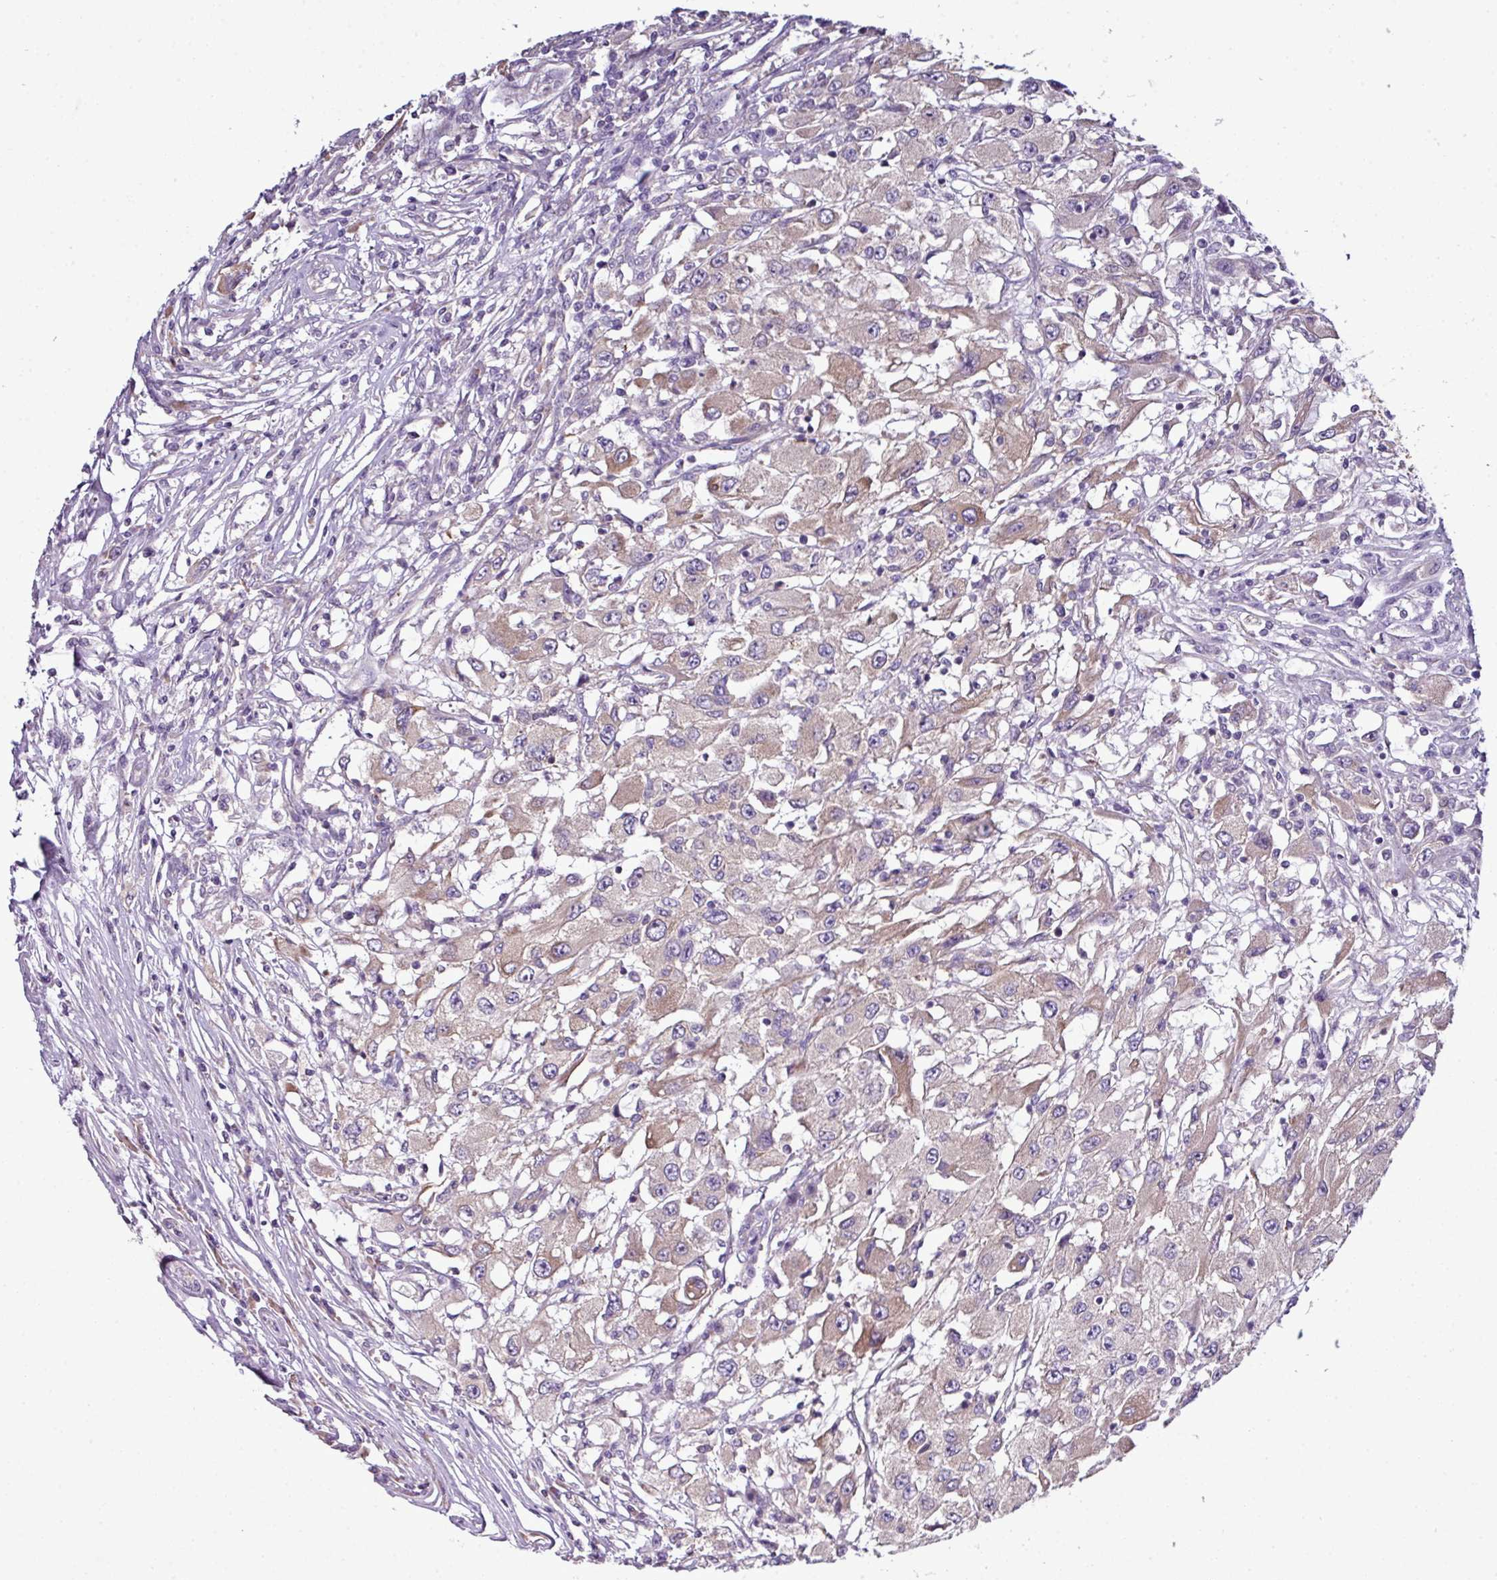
{"staining": {"intensity": "moderate", "quantity": "<25%", "location": "cytoplasmic/membranous"}, "tissue": "renal cancer", "cell_type": "Tumor cells", "image_type": "cancer", "snomed": [{"axis": "morphology", "description": "Adenocarcinoma, NOS"}, {"axis": "topography", "description": "Kidney"}], "caption": "Protein analysis of renal adenocarcinoma tissue exhibits moderate cytoplasmic/membranous expression in approximately <25% of tumor cells.", "gene": "AGAP5", "patient": {"sex": "female", "age": 67}}